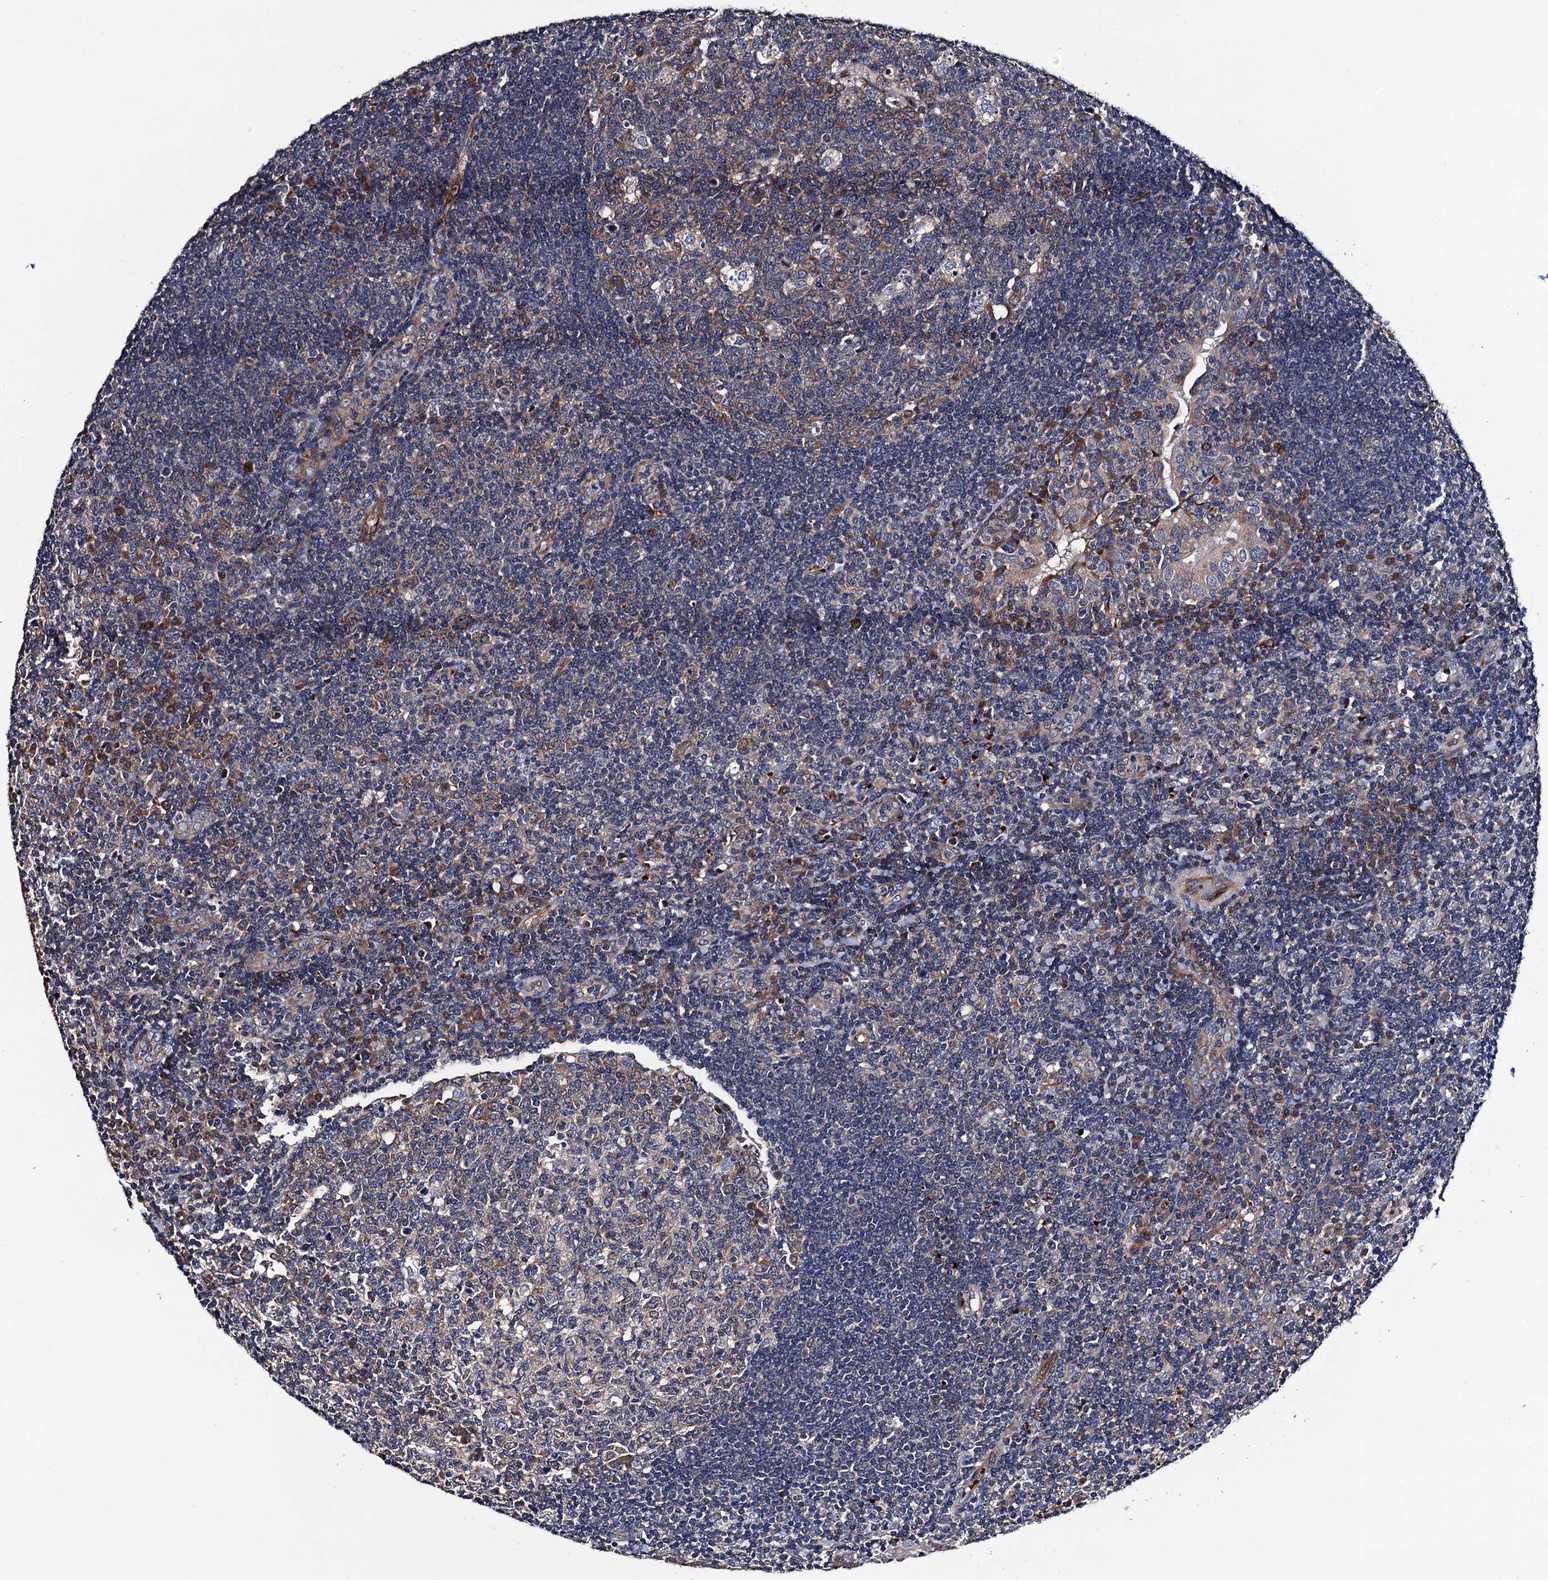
{"staining": {"intensity": "moderate", "quantity": "<25%", "location": "cytoplasmic/membranous"}, "tissue": "tonsil", "cell_type": "Germinal center cells", "image_type": "normal", "snomed": [{"axis": "morphology", "description": "Normal tissue, NOS"}, {"axis": "topography", "description": "Tonsil"}], "caption": "An immunohistochemistry histopathology image of benign tissue is shown. Protein staining in brown highlights moderate cytoplasmic/membranous positivity in tonsil within germinal center cells.", "gene": "TRMT112", "patient": {"sex": "female", "age": 40}}